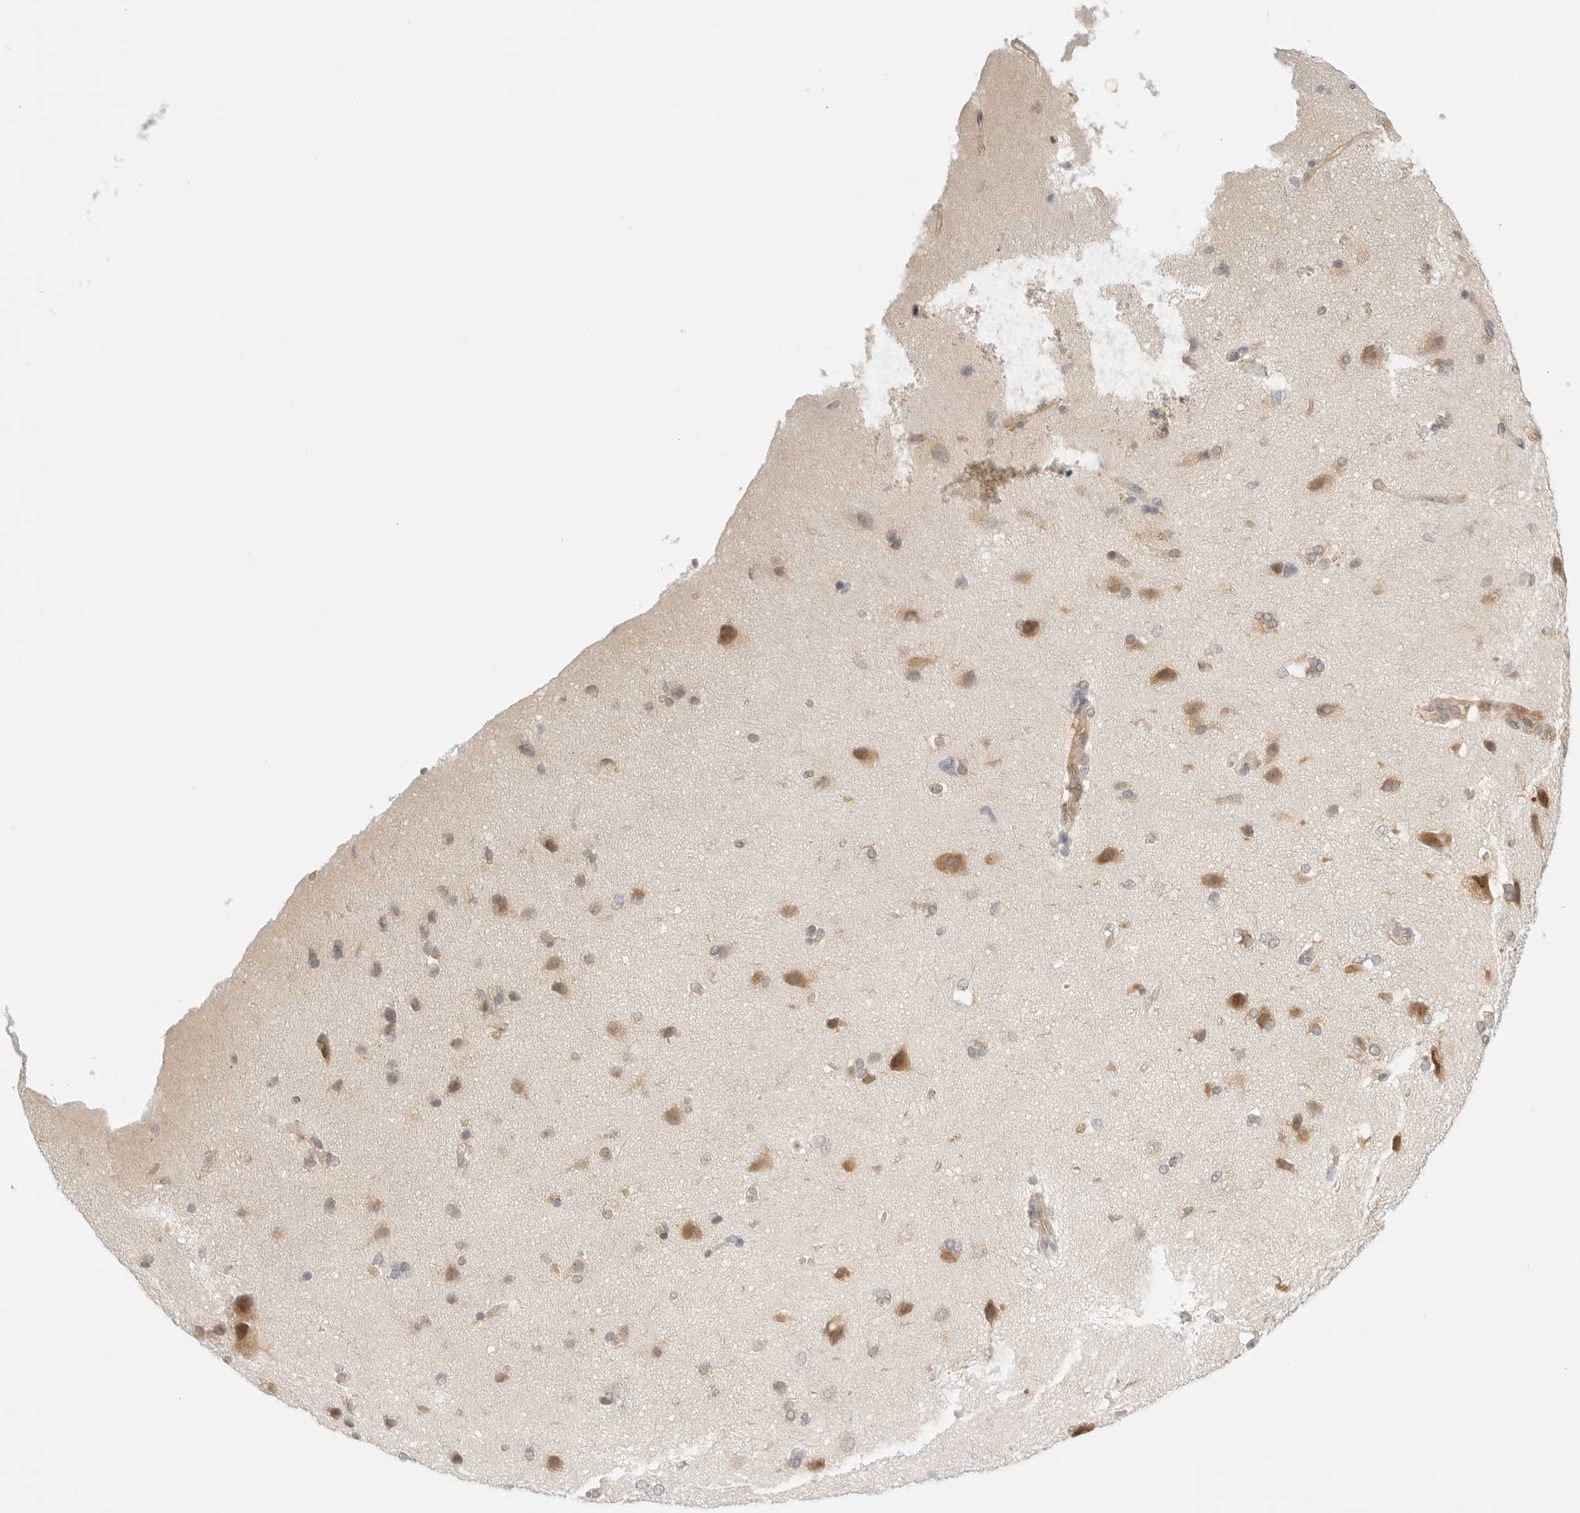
{"staining": {"intensity": "moderate", "quantity": "25%-75%", "location": "cytoplasmic/membranous"}, "tissue": "cerebral cortex", "cell_type": "Endothelial cells", "image_type": "normal", "snomed": [{"axis": "morphology", "description": "Normal tissue, NOS"}, {"axis": "topography", "description": "Cerebral cortex"}], "caption": "Protein staining of benign cerebral cortex displays moderate cytoplasmic/membranous expression in approximately 25%-75% of endothelial cells. (DAB IHC, brown staining for protein, blue staining for nuclei).", "gene": "TCP1", "patient": {"sex": "male", "age": 62}}